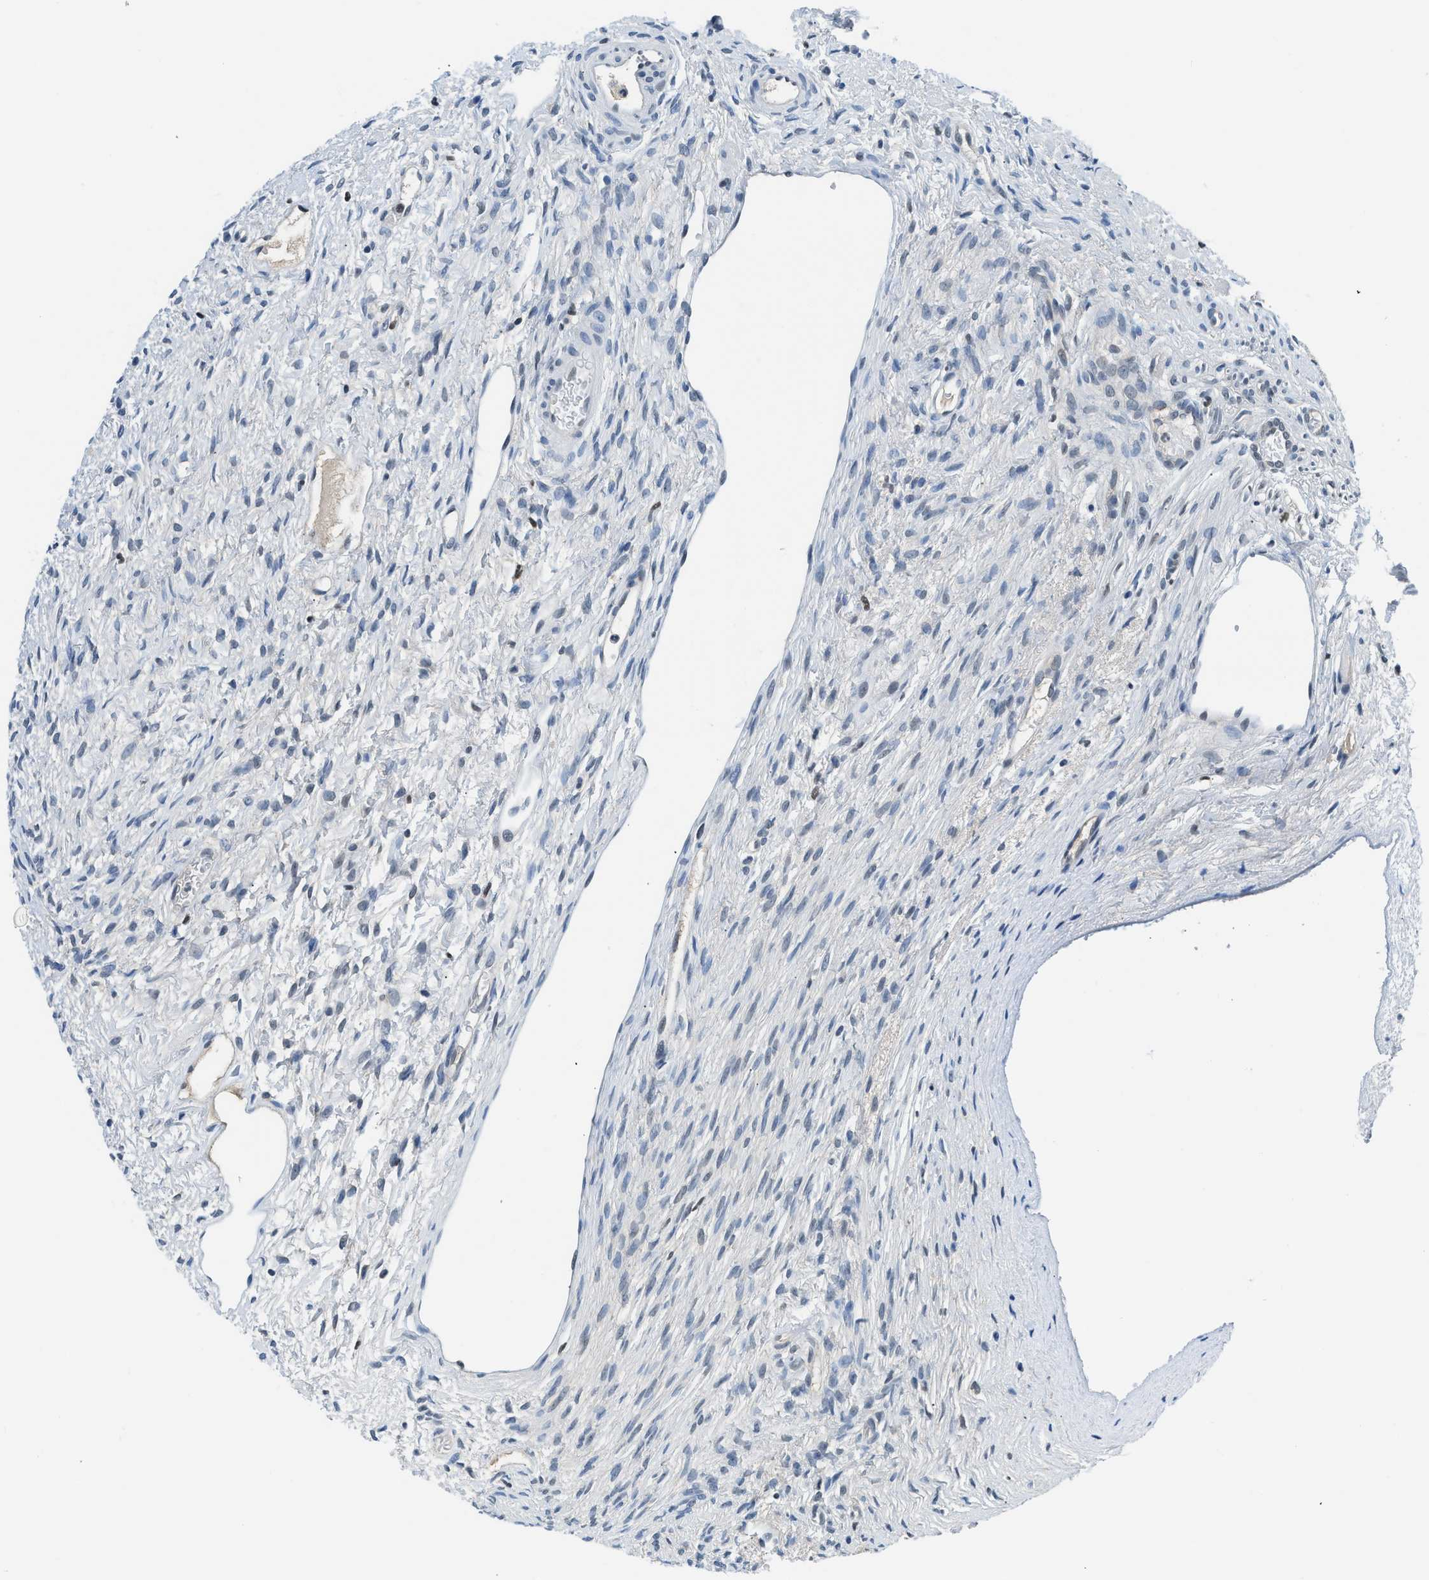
{"staining": {"intensity": "weak", "quantity": ">75%", "location": "cytoplasmic/membranous"}, "tissue": "ovary", "cell_type": "Follicle cells", "image_type": "normal", "snomed": [{"axis": "morphology", "description": "Normal tissue, NOS"}, {"axis": "topography", "description": "Ovary"}], "caption": "An immunohistochemistry image of unremarkable tissue is shown. Protein staining in brown labels weak cytoplasmic/membranous positivity in ovary within follicle cells.", "gene": "ALX1", "patient": {"sex": "female", "age": 33}}